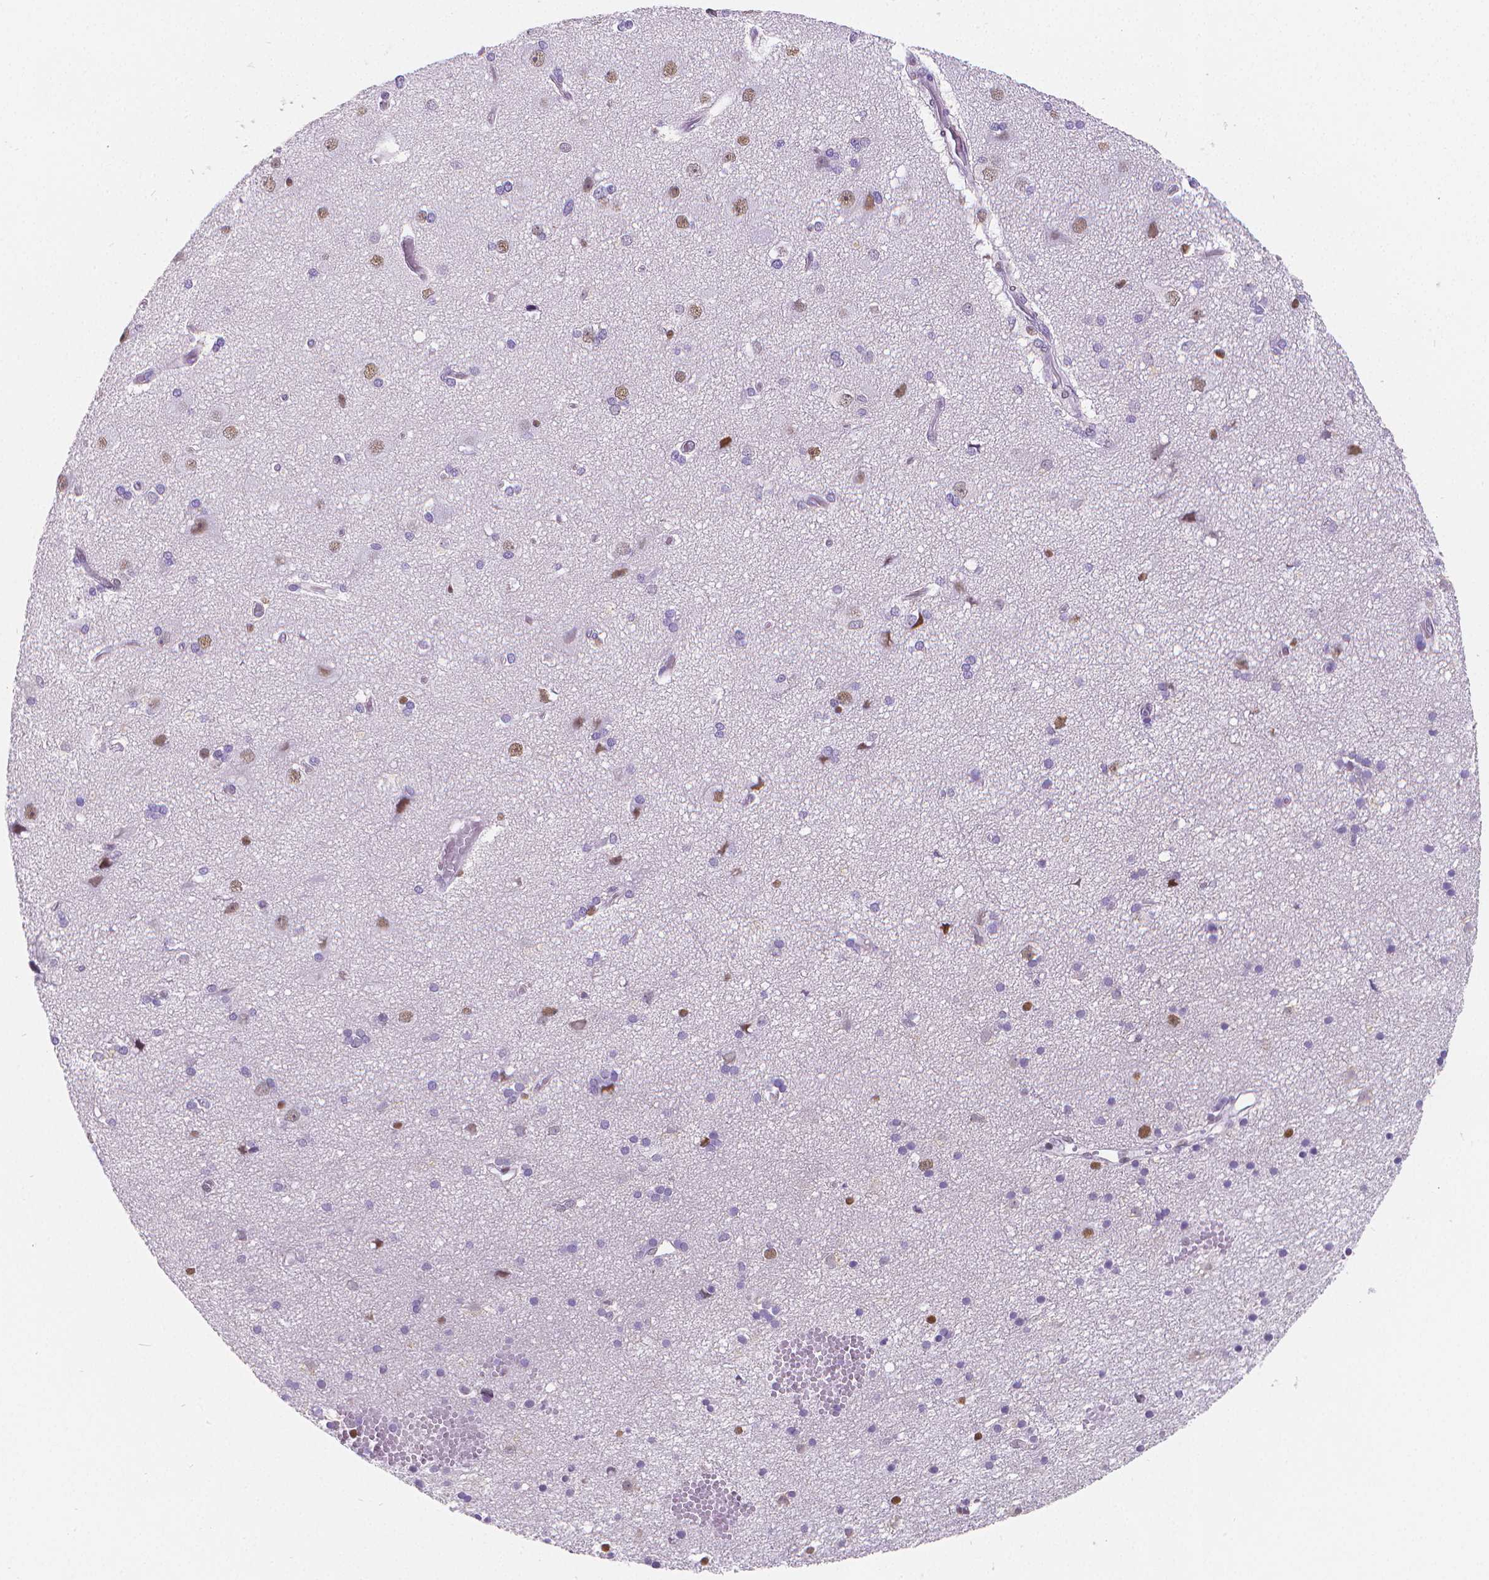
{"staining": {"intensity": "negative", "quantity": "none", "location": "none"}, "tissue": "cerebral cortex", "cell_type": "Endothelial cells", "image_type": "normal", "snomed": [{"axis": "morphology", "description": "Normal tissue, NOS"}, {"axis": "morphology", "description": "Glioma, malignant, High grade"}, {"axis": "topography", "description": "Cerebral cortex"}], "caption": "This is a image of IHC staining of benign cerebral cortex, which shows no positivity in endothelial cells. (DAB IHC, high magnification).", "gene": "MEF2C", "patient": {"sex": "male", "age": 71}}